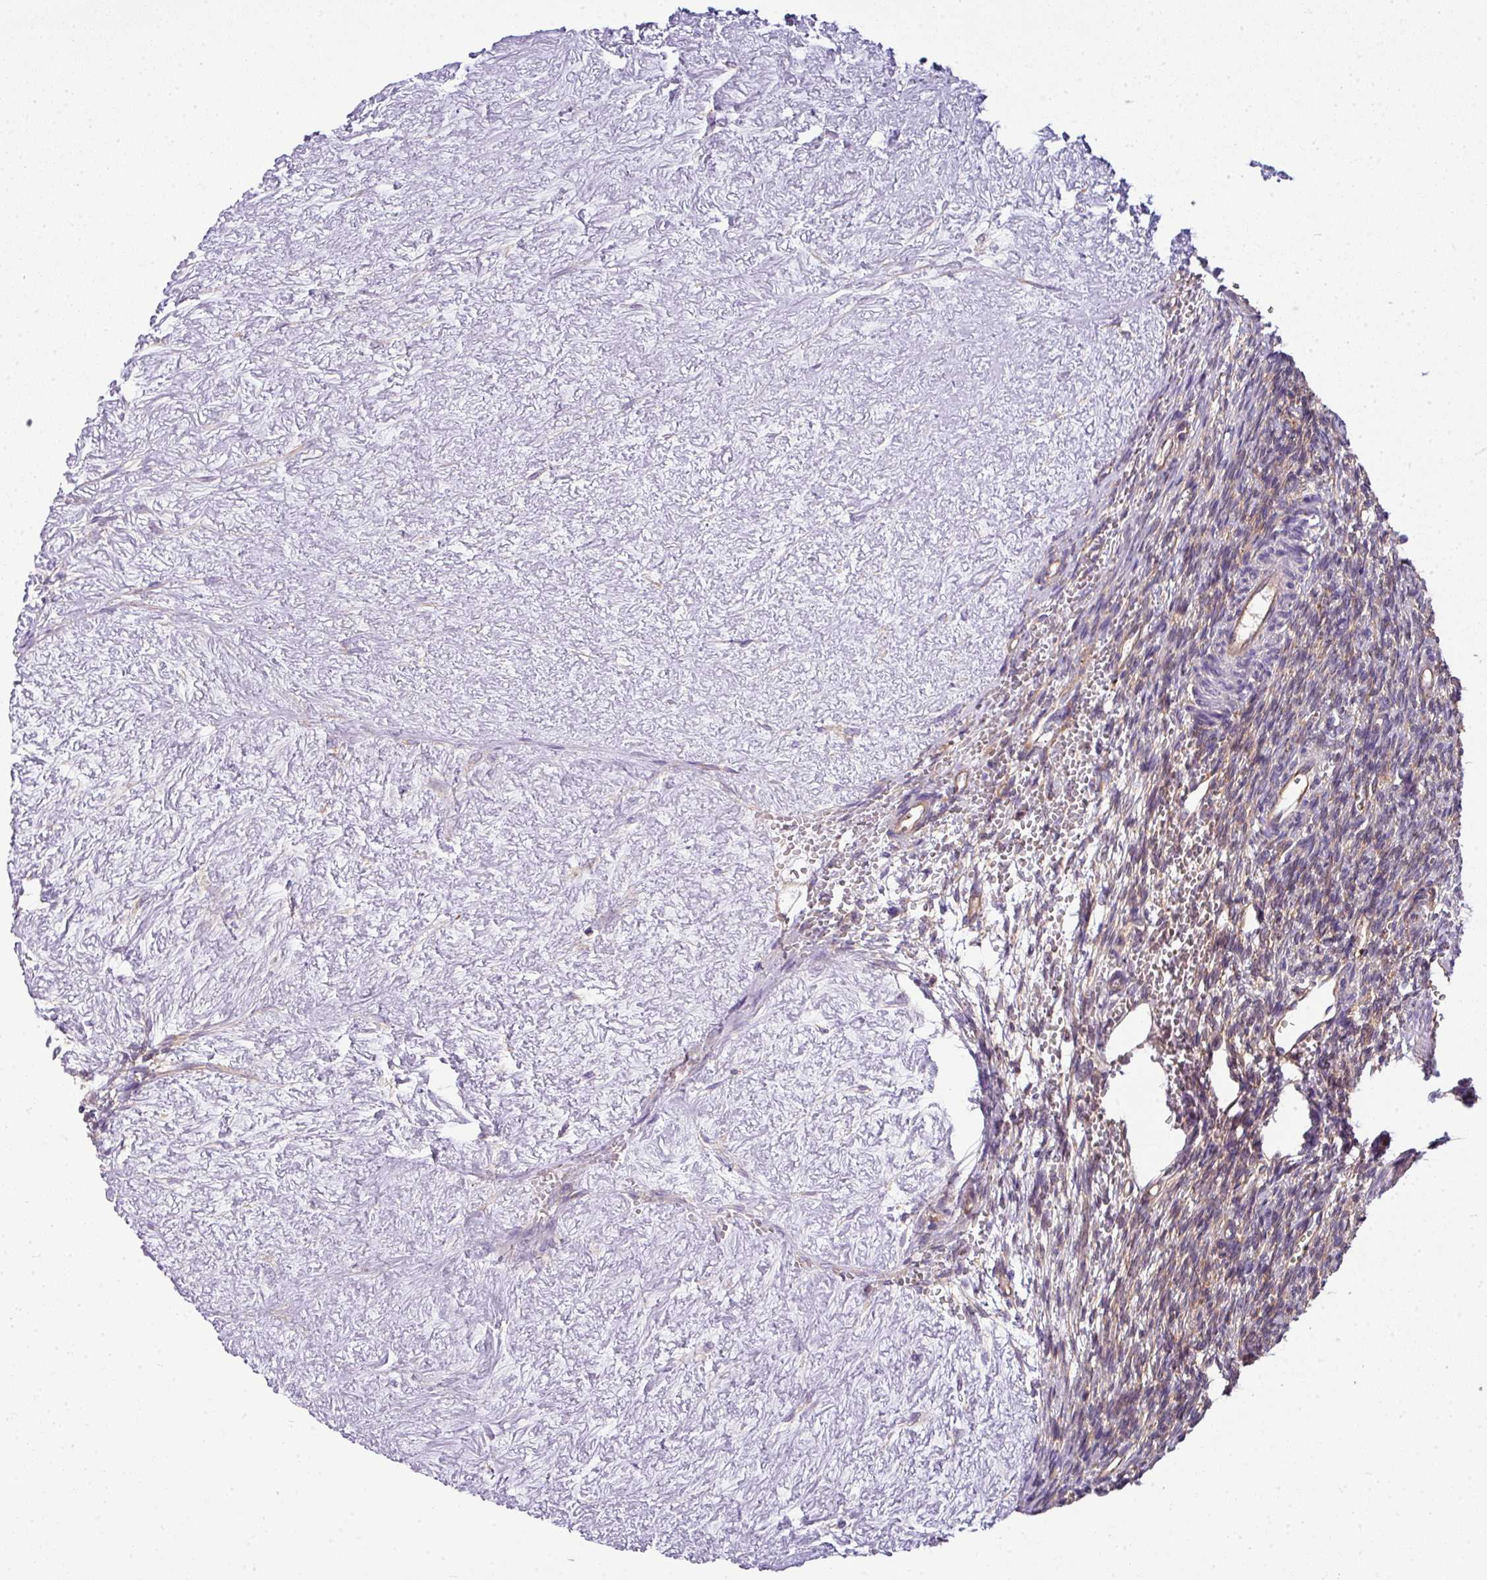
{"staining": {"intensity": "moderate", "quantity": "25%-75%", "location": "cytoplasmic/membranous"}, "tissue": "ovary", "cell_type": "Ovarian stroma cells", "image_type": "normal", "snomed": [{"axis": "morphology", "description": "Normal tissue, NOS"}, {"axis": "topography", "description": "Ovary"}], "caption": "Protein staining exhibits moderate cytoplasmic/membranous staining in about 25%-75% of ovarian stroma cells in benign ovary.", "gene": "PALS2", "patient": {"sex": "female", "age": 39}}